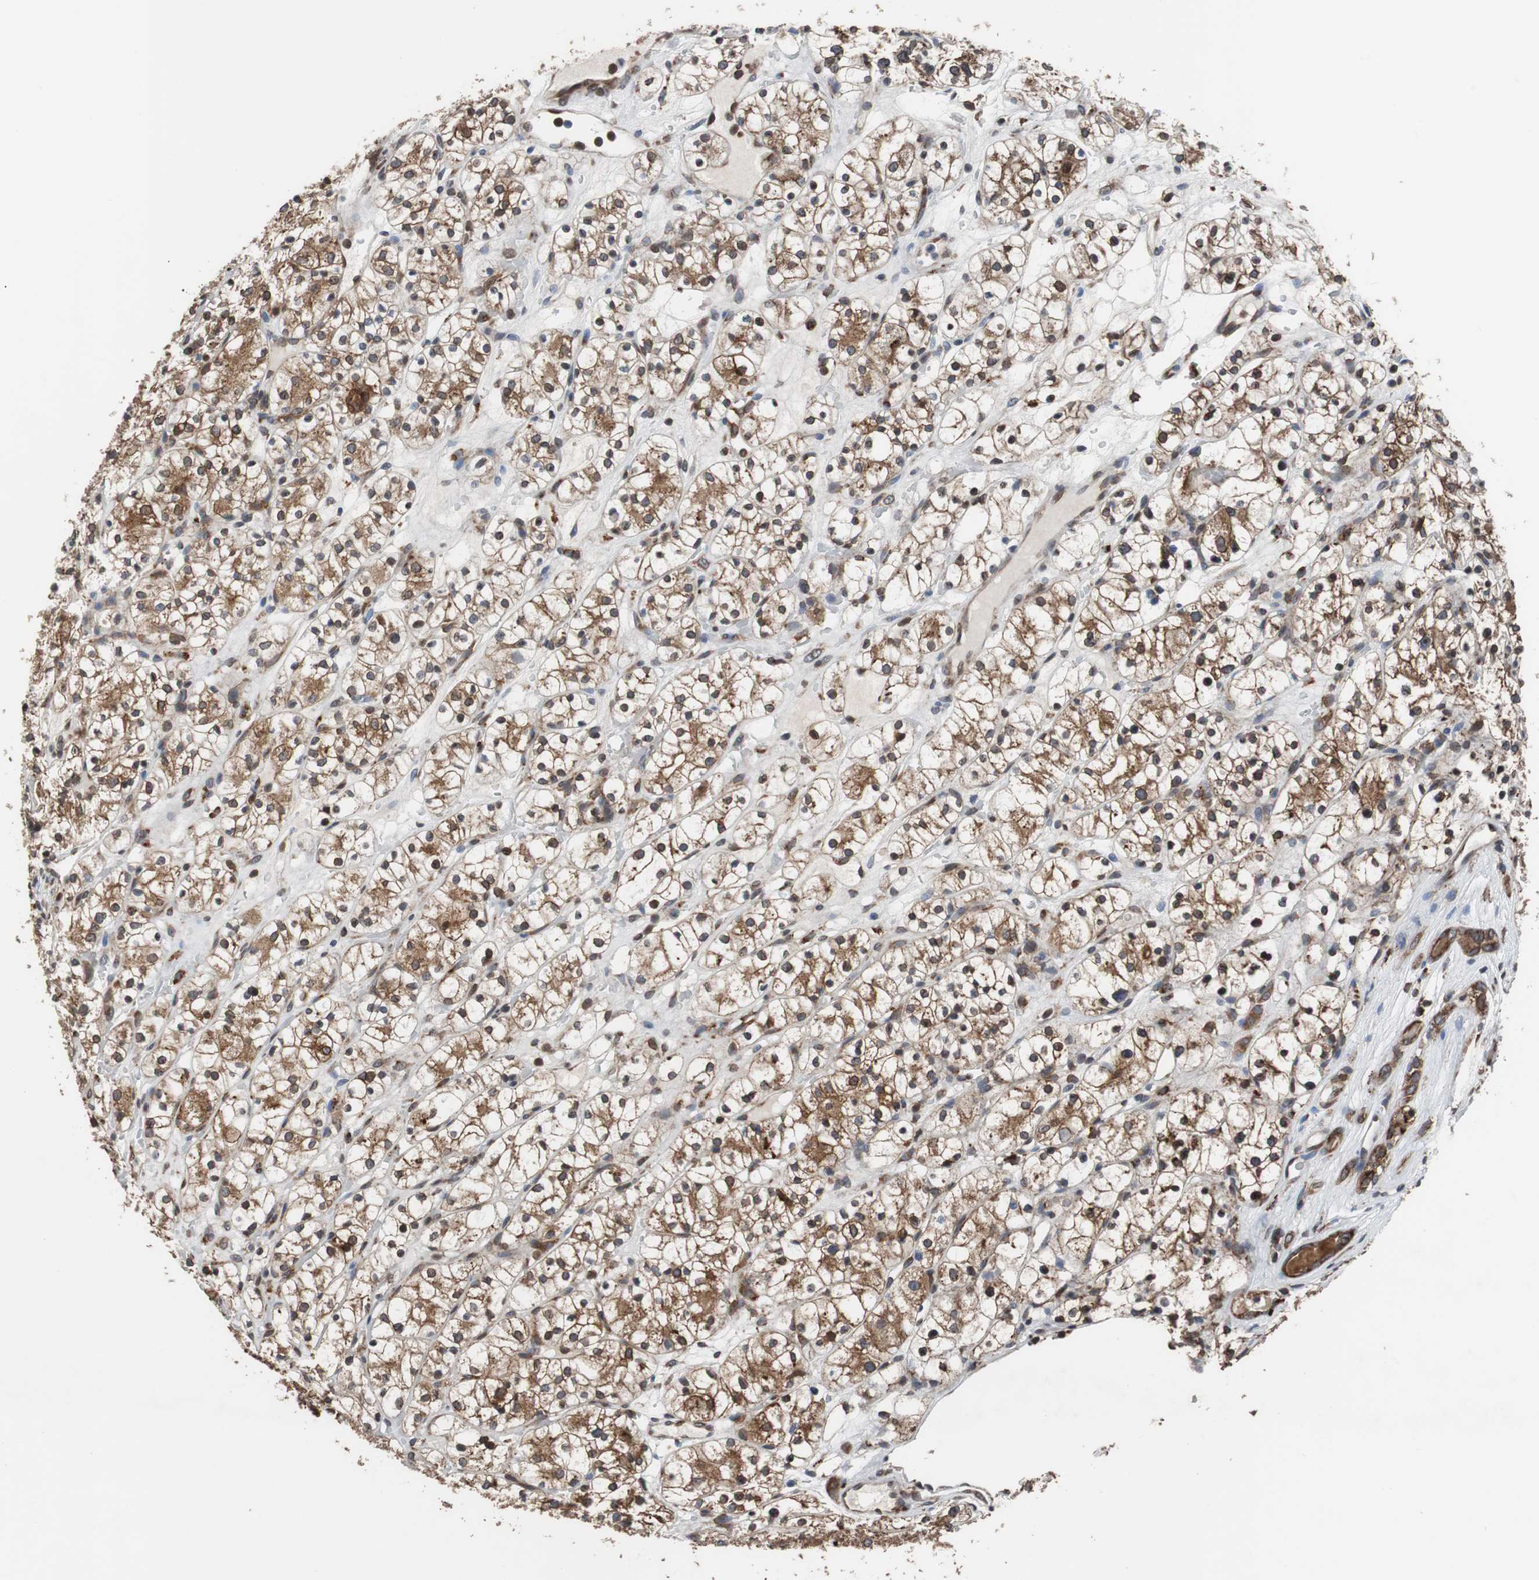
{"staining": {"intensity": "moderate", "quantity": ">75%", "location": "cytoplasmic/membranous,nuclear"}, "tissue": "renal cancer", "cell_type": "Tumor cells", "image_type": "cancer", "snomed": [{"axis": "morphology", "description": "Adenocarcinoma, NOS"}, {"axis": "topography", "description": "Kidney"}], "caption": "An immunohistochemistry histopathology image of tumor tissue is shown. Protein staining in brown highlights moderate cytoplasmic/membranous and nuclear positivity in renal adenocarcinoma within tumor cells.", "gene": "USP10", "patient": {"sex": "female", "age": 60}}